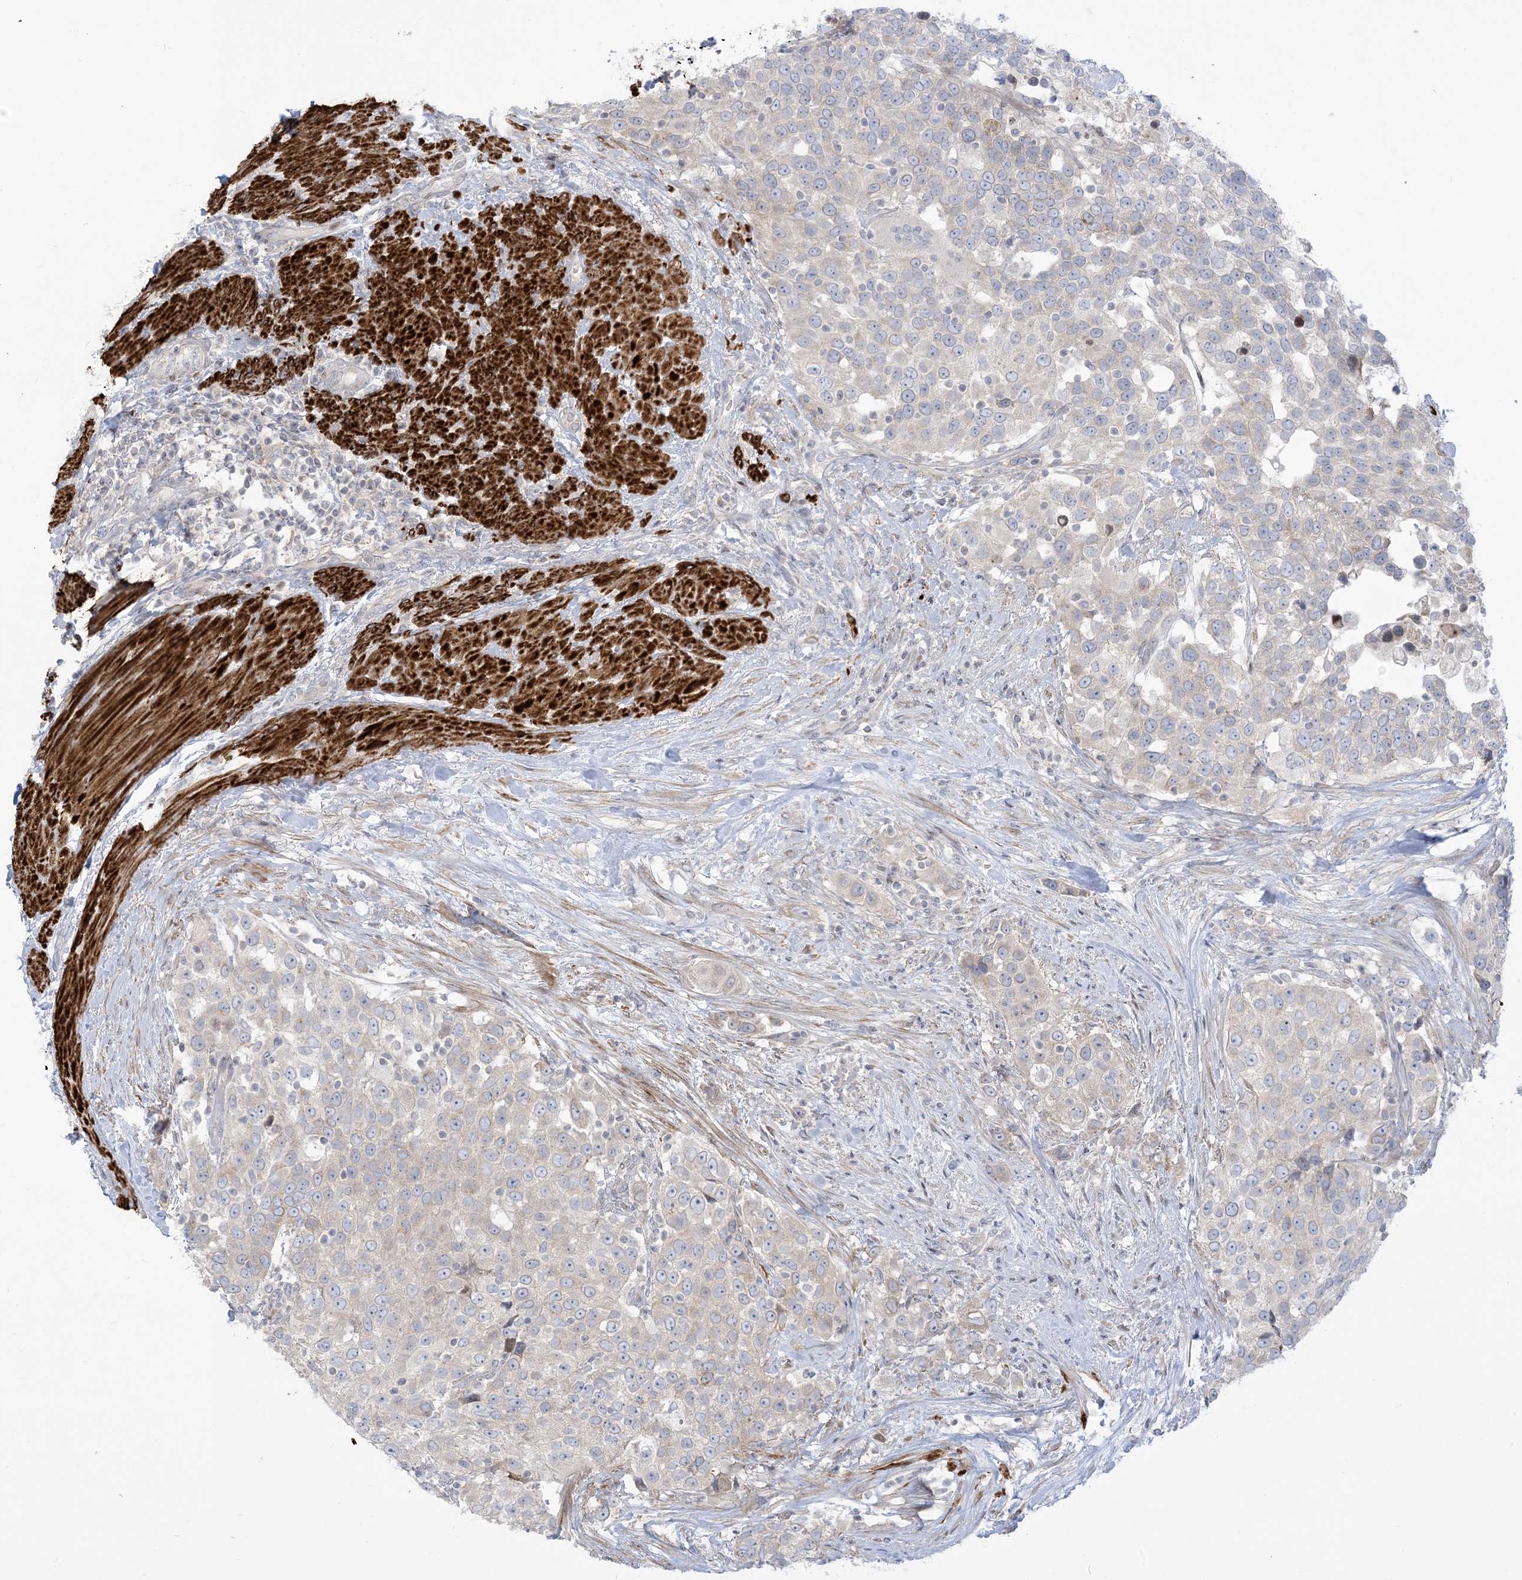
{"staining": {"intensity": "negative", "quantity": "none", "location": "none"}, "tissue": "urothelial cancer", "cell_type": "Tumor cells", "image_type": "cancer", "snomed": [{"axis": "morphology", "description": "Urothelial carcinoma, High grade"}, {"axis": "topography", "description": "Urinary bladder"}], "caption": "The image reveals no staining of tumor cells in high-grade urothelial carcinoma. Brightfield microscopy of IHC stained with DAB (3,3'-diaminobenzidine) (brown) and hematoxylin (blue), captured at high magnification.", "gene": "AFTPH", "patient": {"sex": "female", "age": 80}}